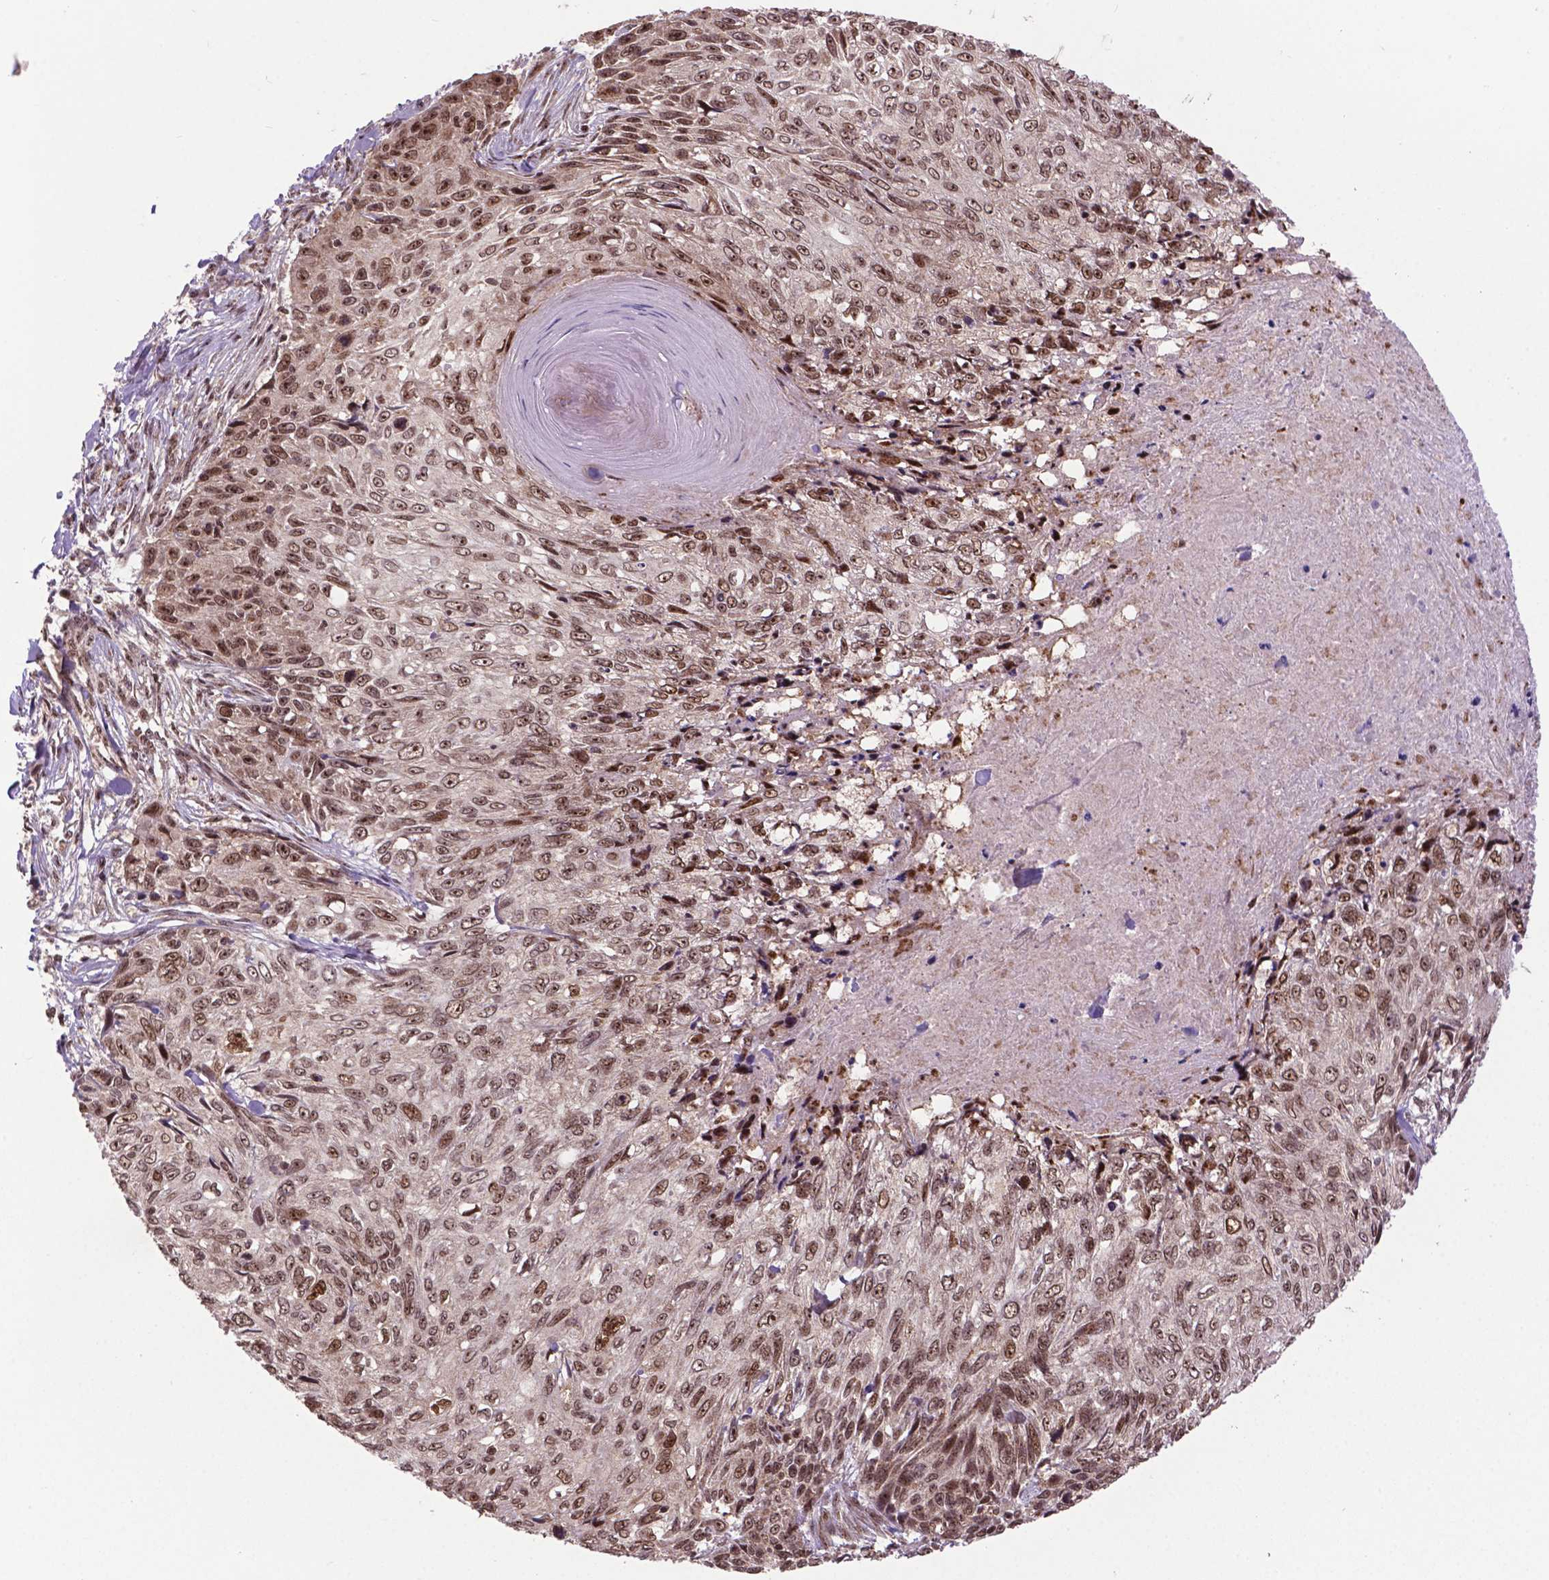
{"staining": {"intensity": "moderate", "quantity": ">75%", "location": "nuclear"}, "tissue": "skin cancer", "cell_type": "Tumor cells", "image_type": "cancer", "snomed": [{"axis": "morphology", "description": "Squamous cell carcinoma, NOS"}, {"axis": "topography", "description": "Skin"}], "caption": "This is an image of immunohistochemistry staining of skin cancer, which shows moderate expression in the nuclear of tumor cells.", "gene": "CSNK2A1", "patient": {"sex": "male", "age": 92}}